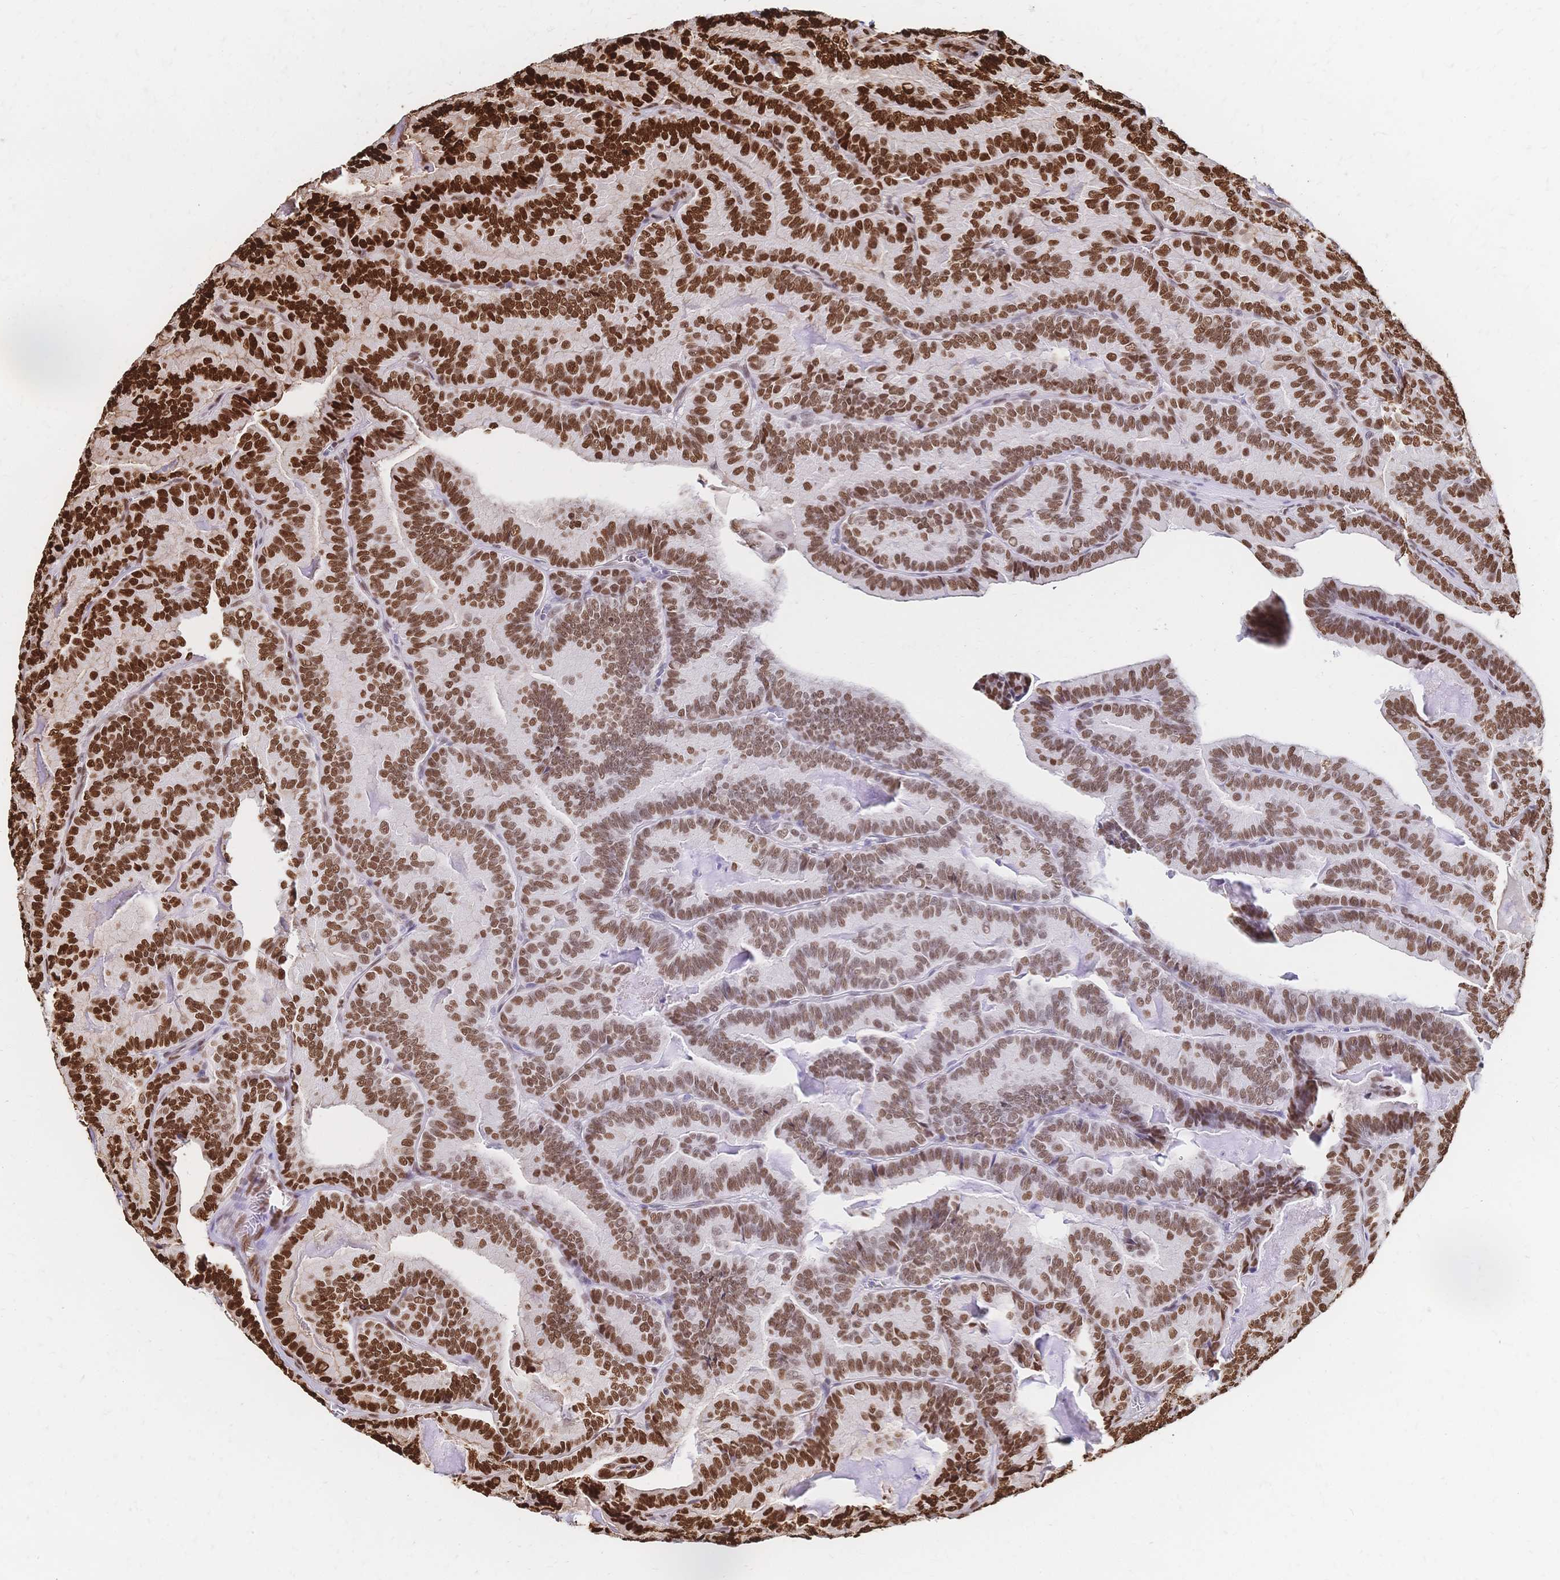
{"staining": {"intensity": "moderate", "quantity": ">75%", "location": "nuclear"}, "tissue": "thyroid cancer", "cell_type": "Tumor cells", "image_type": "cancer", "snomed": [{"axis": "morphology", "description": "Papillary adenocarcinoma, NOS"}, {"axis": "topography", "description": "Thyroid gland"}], "caption": "High-magnification brightfield microscopy of papillary adenocarcinoma (thyroid) stained with DAB (brown) and counterstained with hematoxylin (blue). tumor cells exhibit moderate nuclear positivity is identified in approximately>75% of cells. (brown staining indicates protein expression, while blue staining denotes nuclei).", "gene": "HDGF", "patient": {"sex": "female", "age": 75}}